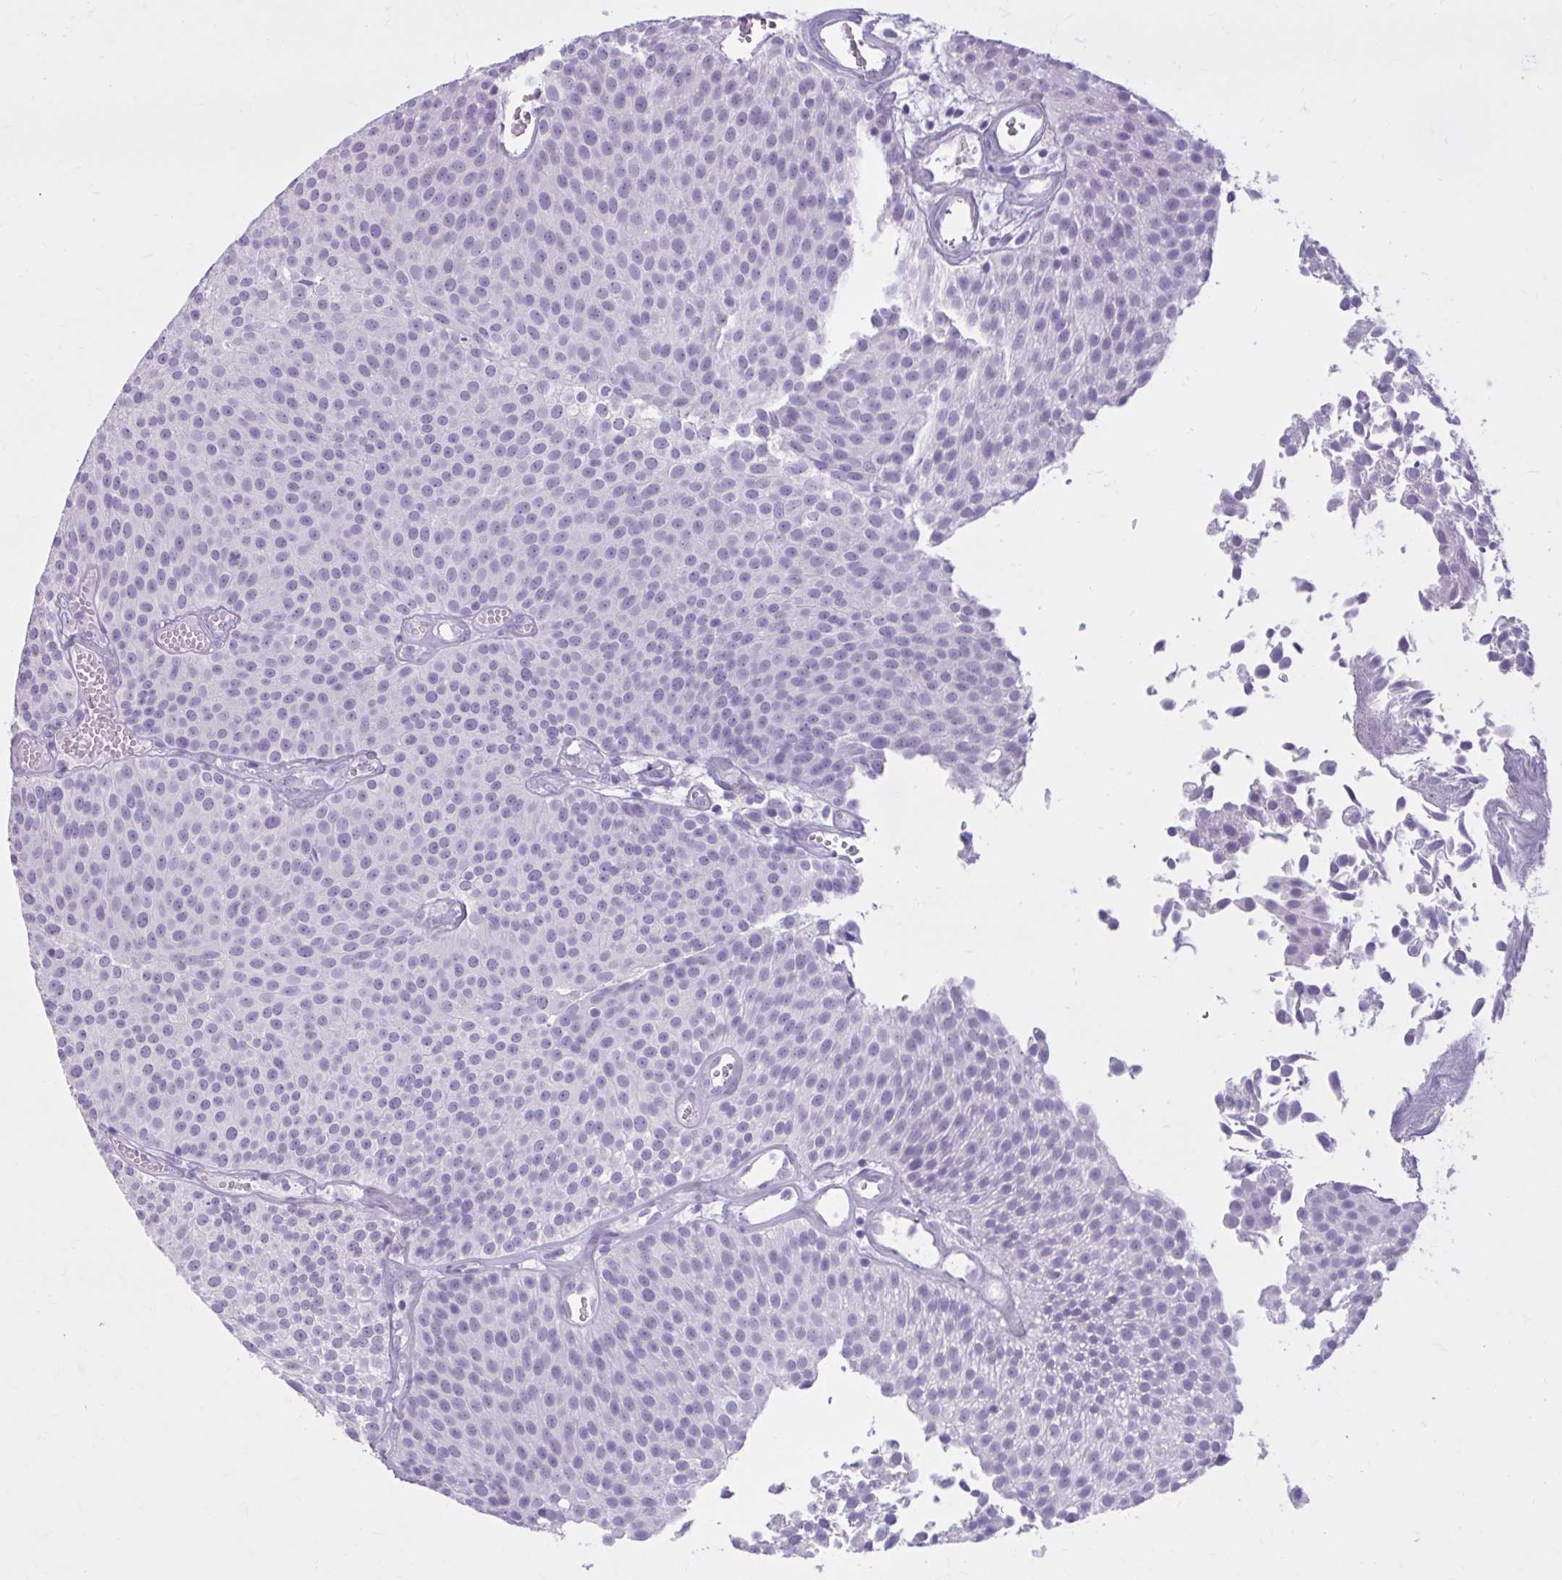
{"staining": {"intensity": "negative", "quantity": "none", "location": "none"}, "tissue": "urothelial cancer", "cell_type": "Tumor cells", "image_type": "cancer", "snomed": [{"axis": "morphology", "description": "Urothelial carcinoma, Low grade"}, {"axis": "topography", "description": "Urinary bladder"}], "caption": "This histopathology image is of urothelial carcinoma (low-grade) stained with immunohistochemistry (IHC) to label a protein in brown with the nuclei are counter-stained blue. There is no staining in tumor cells.", "gene": "OR4B1", "patient": {"sex": "female", "age": 79}}